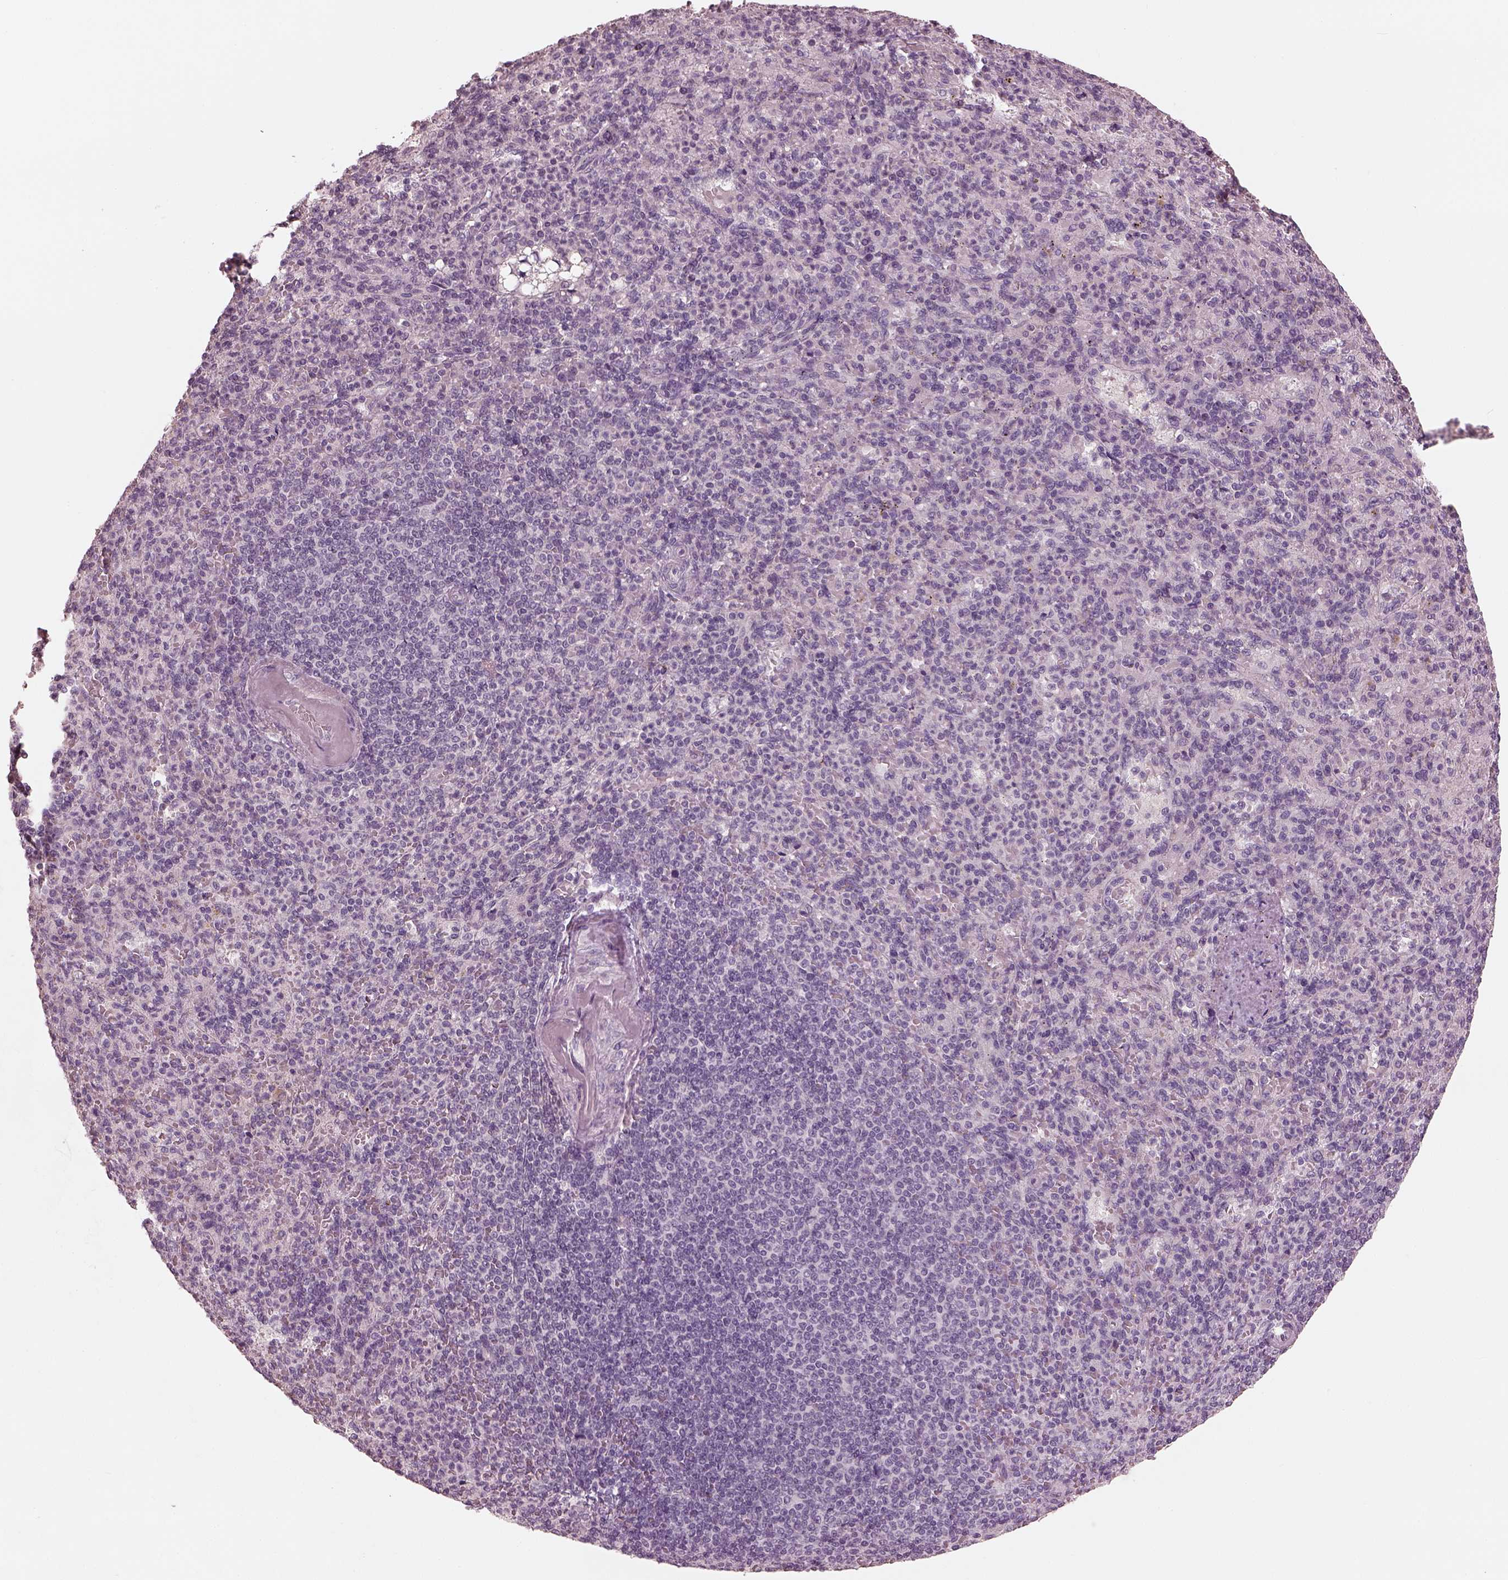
{"staining": {"intensity": "negative", "quantity": "none", "location": "none"}, "tissue": "spleen", "cell_type": "Cells in red pulp", "image_type": "normal", "snomed": [{"axis": "morphology", "description": "Normal tissue, NOS"}, {"axis": "topography", "description": "Spleen"}], "caption": "Histopathology image shows no significant protein expression in cells in red pulp of unremarkable spleen.", "gene": "OPTC", "patient": {"sex": "female", "age": 74}}